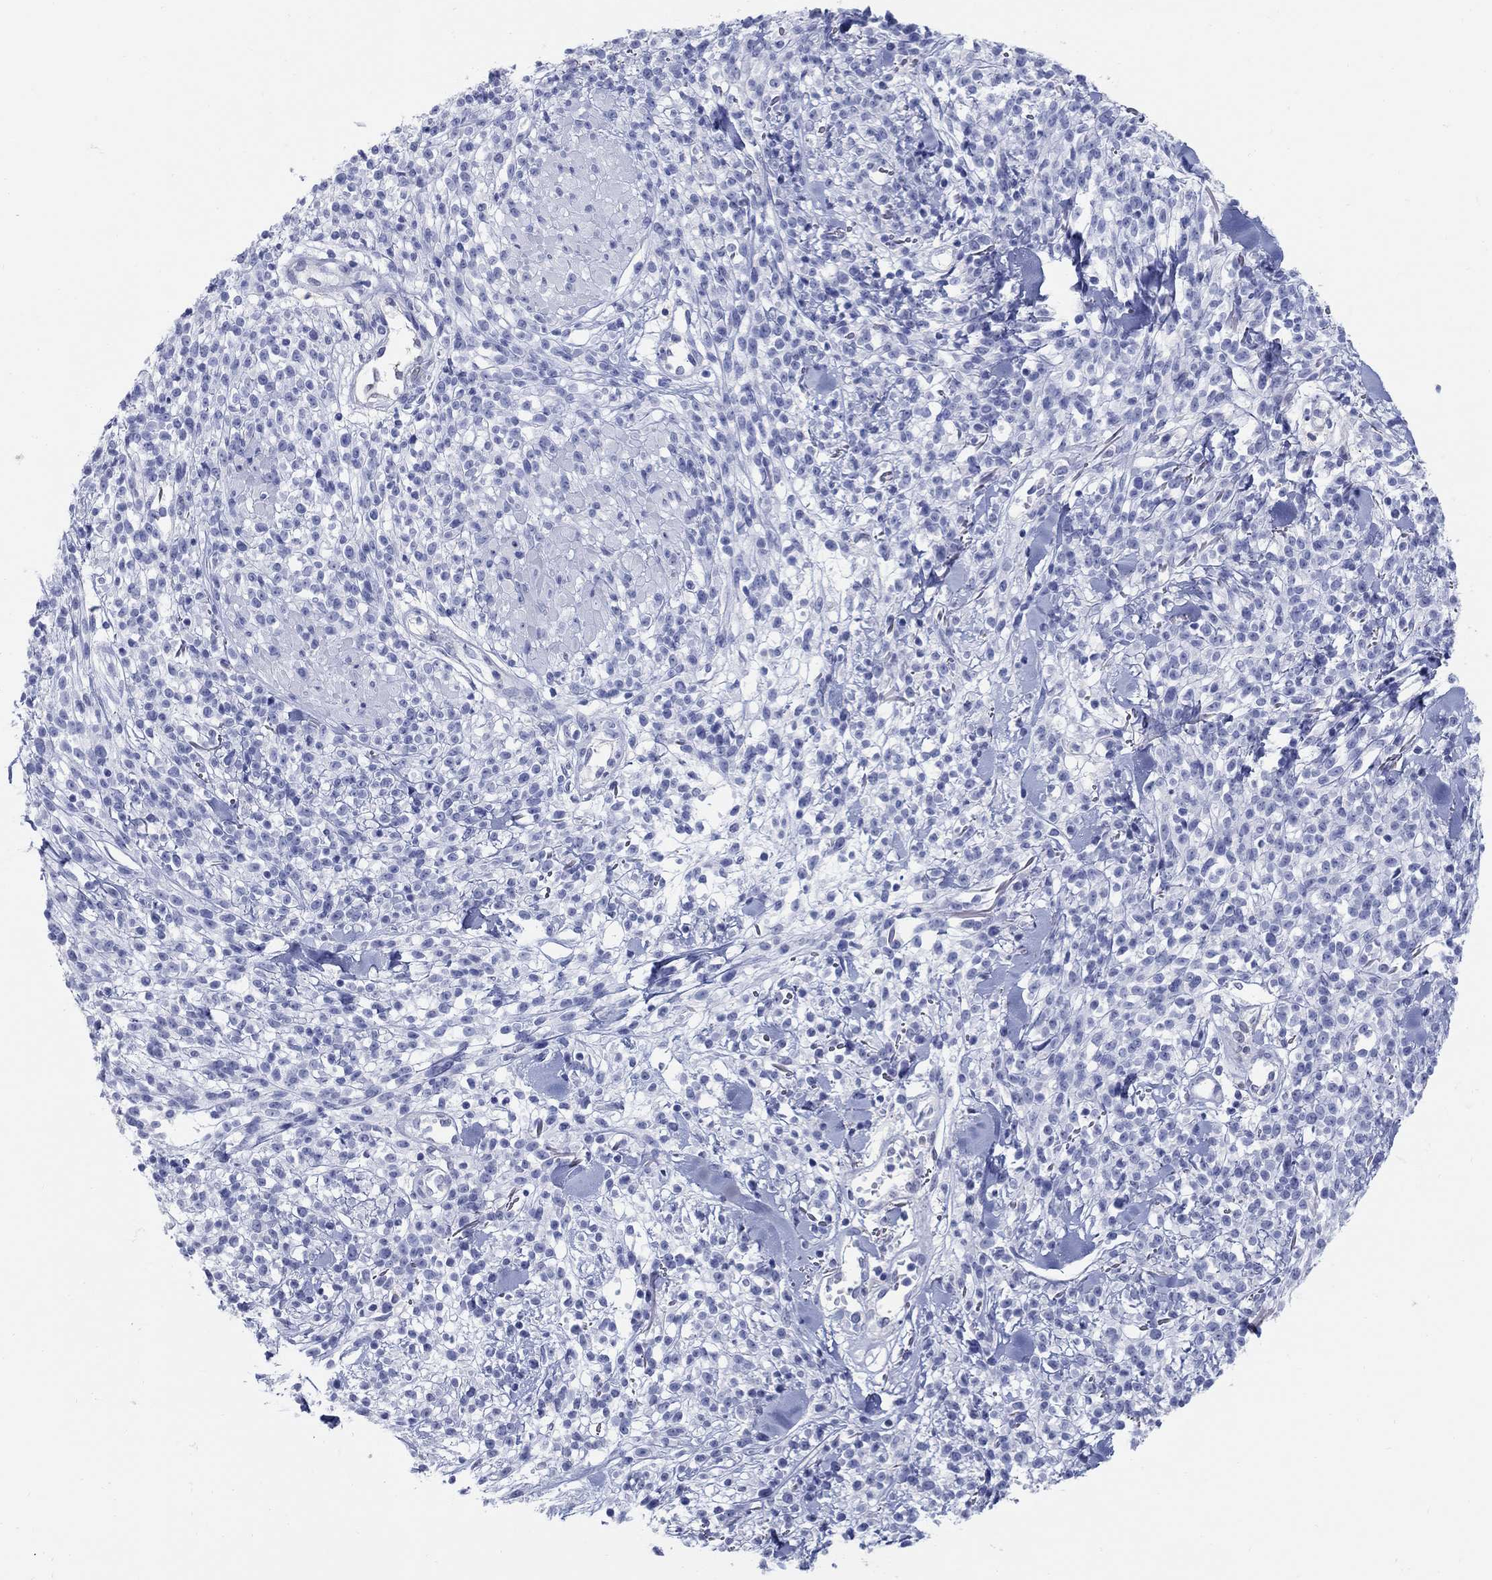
{"staining": {"intensity": "negative", "quantity": "none", "location": "none"}, "tissue": "melanoma", "cell_type": "Tumor cells", "image_type": "cancer", "snomed": [{"axis": "morphology", "description": "Malignant melanoma, NOS"}, {"axis": "topography", "description": "Skin"}, {"axis": "topography", "description": "Skin of trunk"}], "caption": "Human melanoma stained for a protein using IHC displays no expression in tumor cells.", "gene": "AKR1C2", "patient": {"sex": "male", "age": 74}}